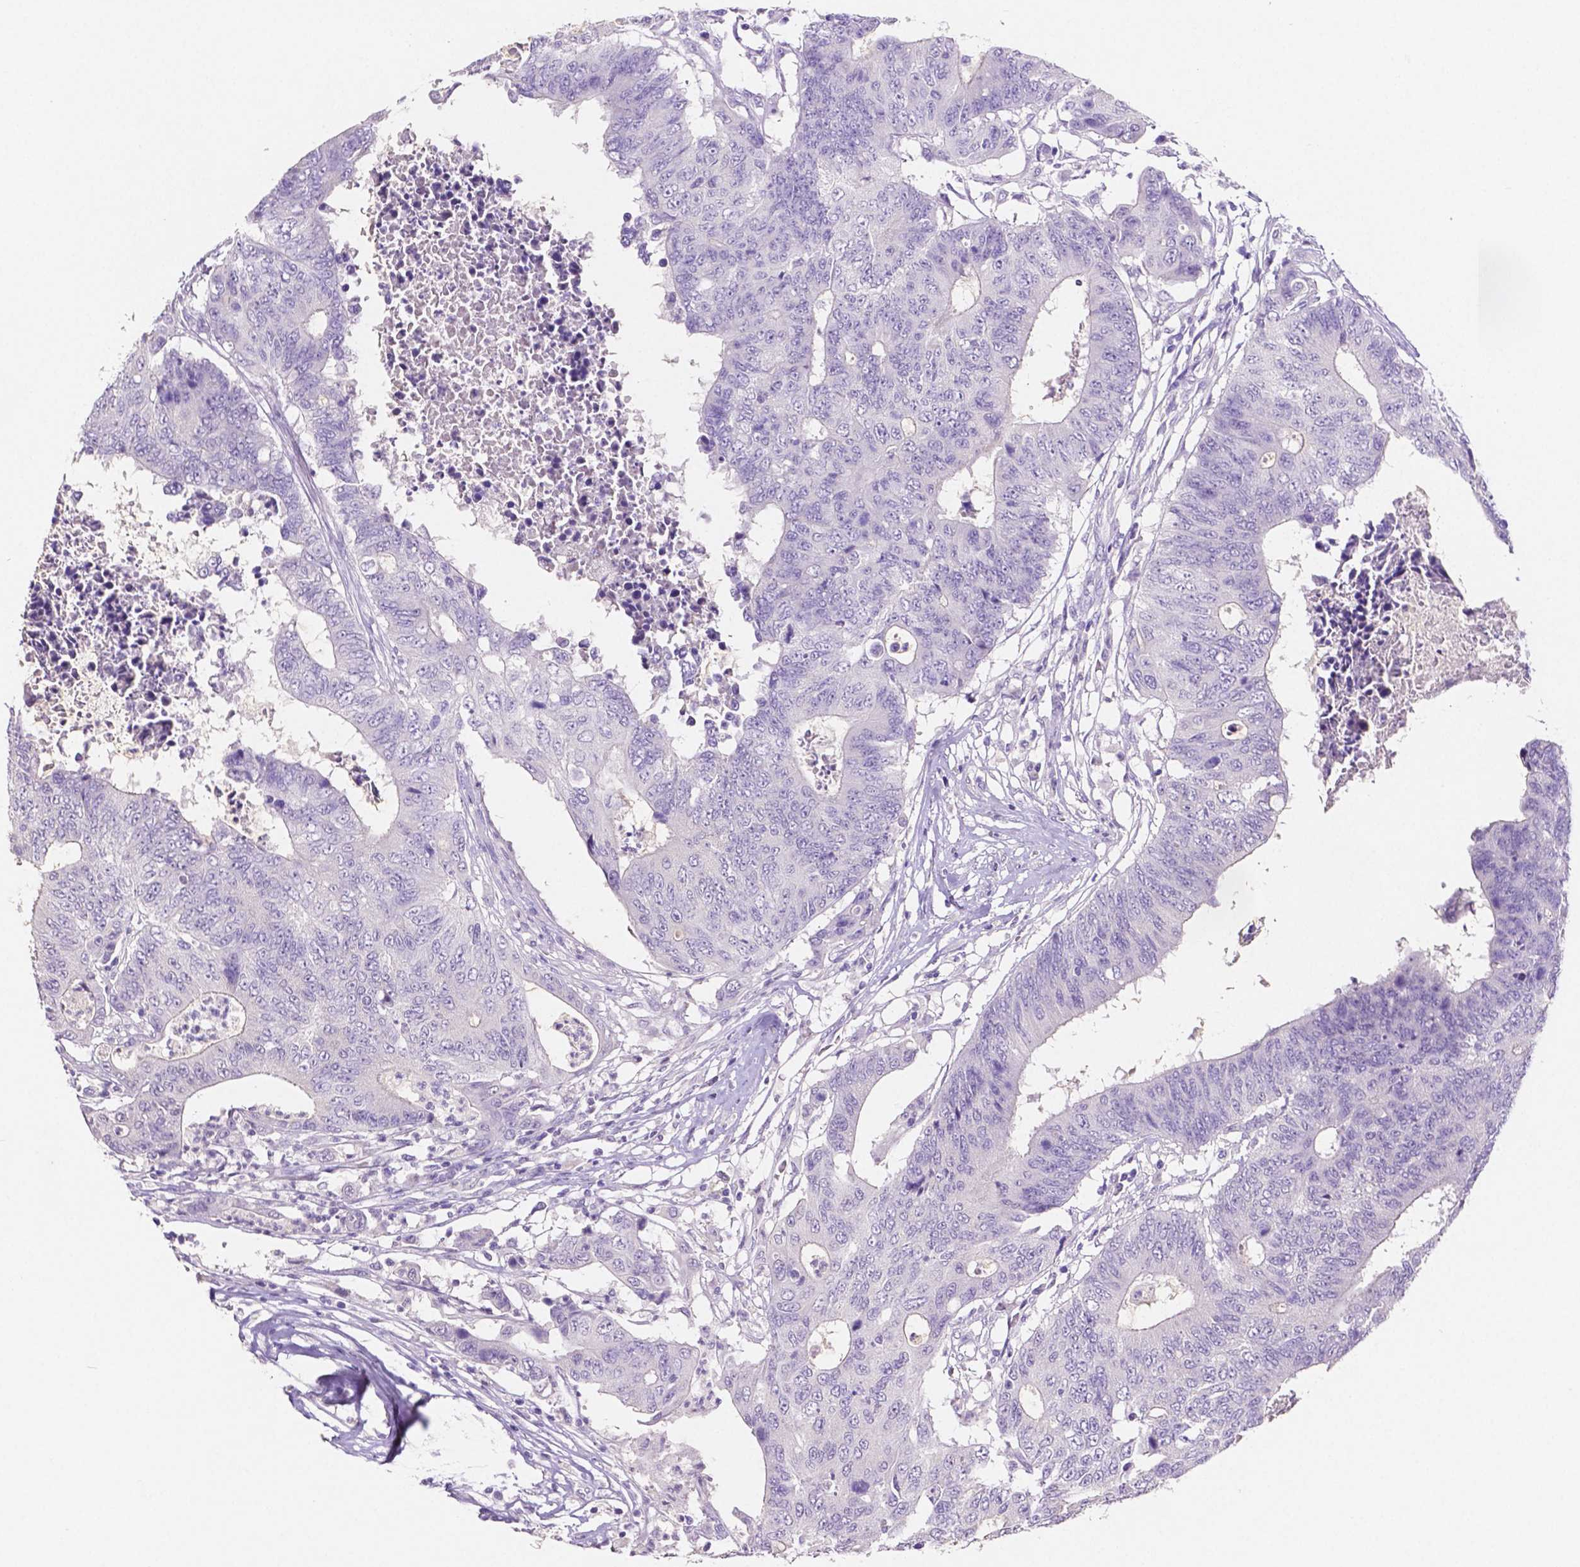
{"staining": {"intensity": "negative", "quantity": "none", "location": "none"}, "tissue": "colorectal cancer", "cell_type": "Tumor cells", "image_type": "cancer", "snomed": [{"axis": "morphology", "description": "Adenocarcinoma, NOS"}, {"axis": "topography", "description": "Colon"}], "caption": "High magnification brightfield microscopy of colorectal cancer stained with DAB (brown) and counterstained with hematoxylin (blue): tumor cells show no significant positivity.", "gene": "SLC22A2", "patient": {"sex": "female", "age": 48}}